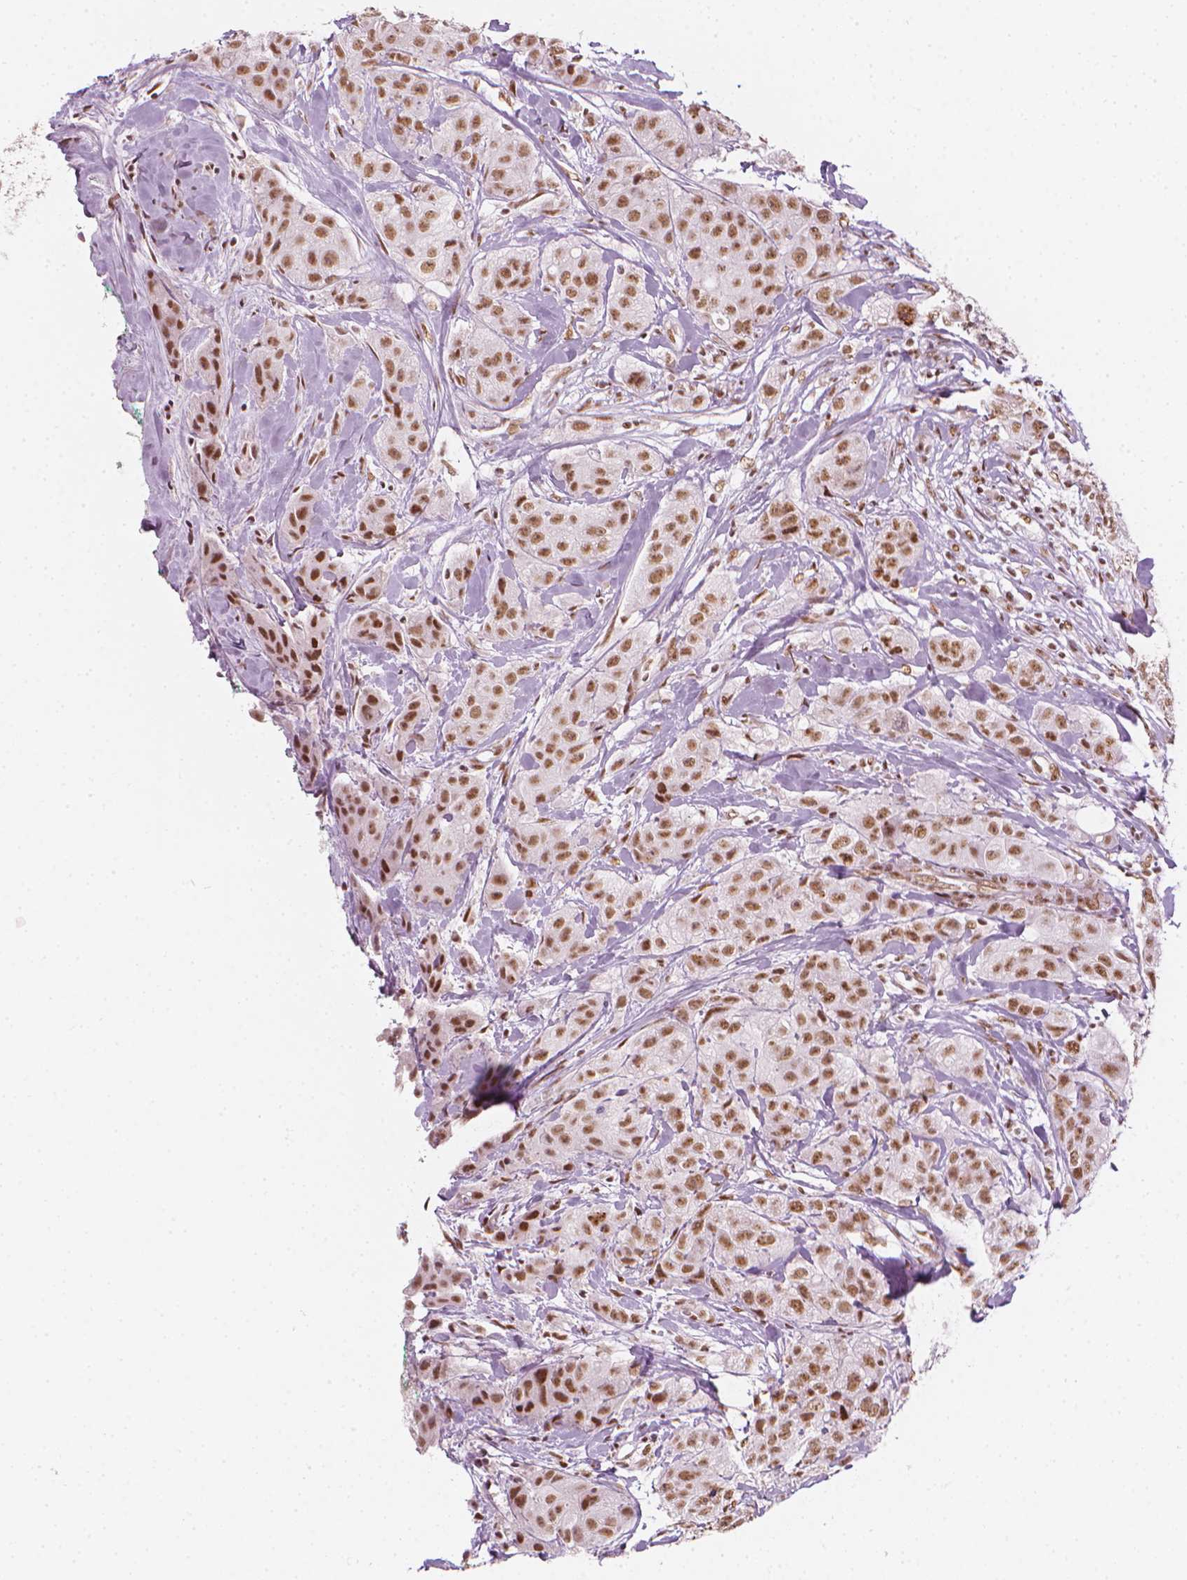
{"staining": {"intensity": "moderate", "quantity": ">75%", "location": "nuclear"}, "tissue": "breast cancer", "cell_type": "Tumor cells", "image_type": "cancer", "snomed": [{"axis": "morphology", "description": "Duct carcinoma"}, {"axis": "topography", "description": "Breast"}], "caption": "Brown immunohistochemical staining in intraductal carcinoma (breast) displays moderate nuclear positivity in about >75% of tumor cells. The staining was performed using DAB, with brown indicating positive protein expression. Nuclei are stained blue with hematoxylin.", "gene": "ELF2", "patient": {"sex": "female", "age": 43}}